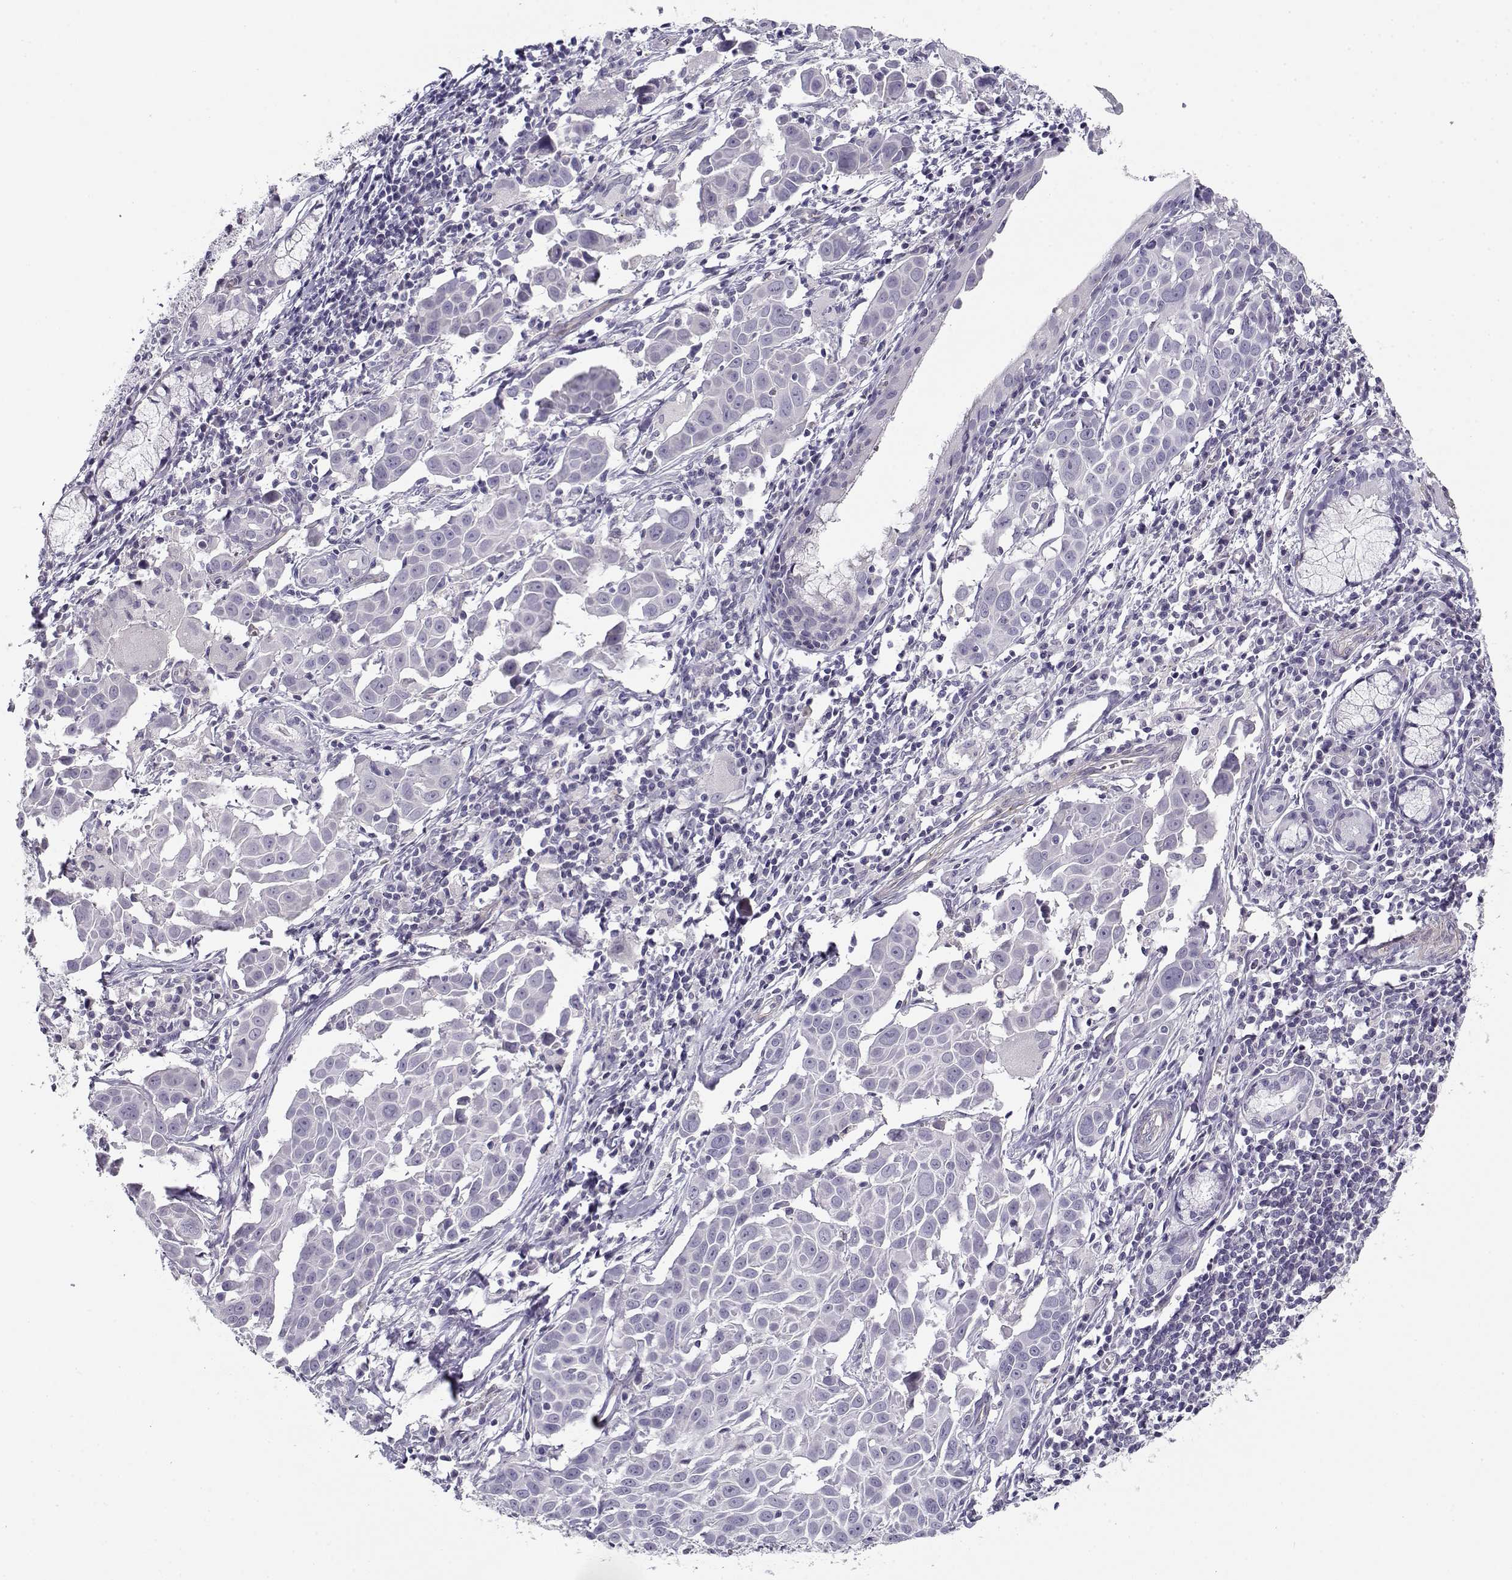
{"staining": {"intensity": "negative", "quantity": "none", "location": "none"}, "tissue": "lung cancer", "cell_type": "Tumor cells", "image_type": "cancer", "snomed": [{"axis": "morphology", "description": "Squamous cell carcinoma, NOS"}, {"axis": "topography", "description": "Lung"}], "caption": "Tumor cells are negative for brown protein staining in lung squamous cell carcinoma. (DAB (3,3'-diaminobenzidine) immunohistochemistry with hematoxylin counter stain).", "gene": "MYO1A", "patient": {"sex": "male", "age": 57}}